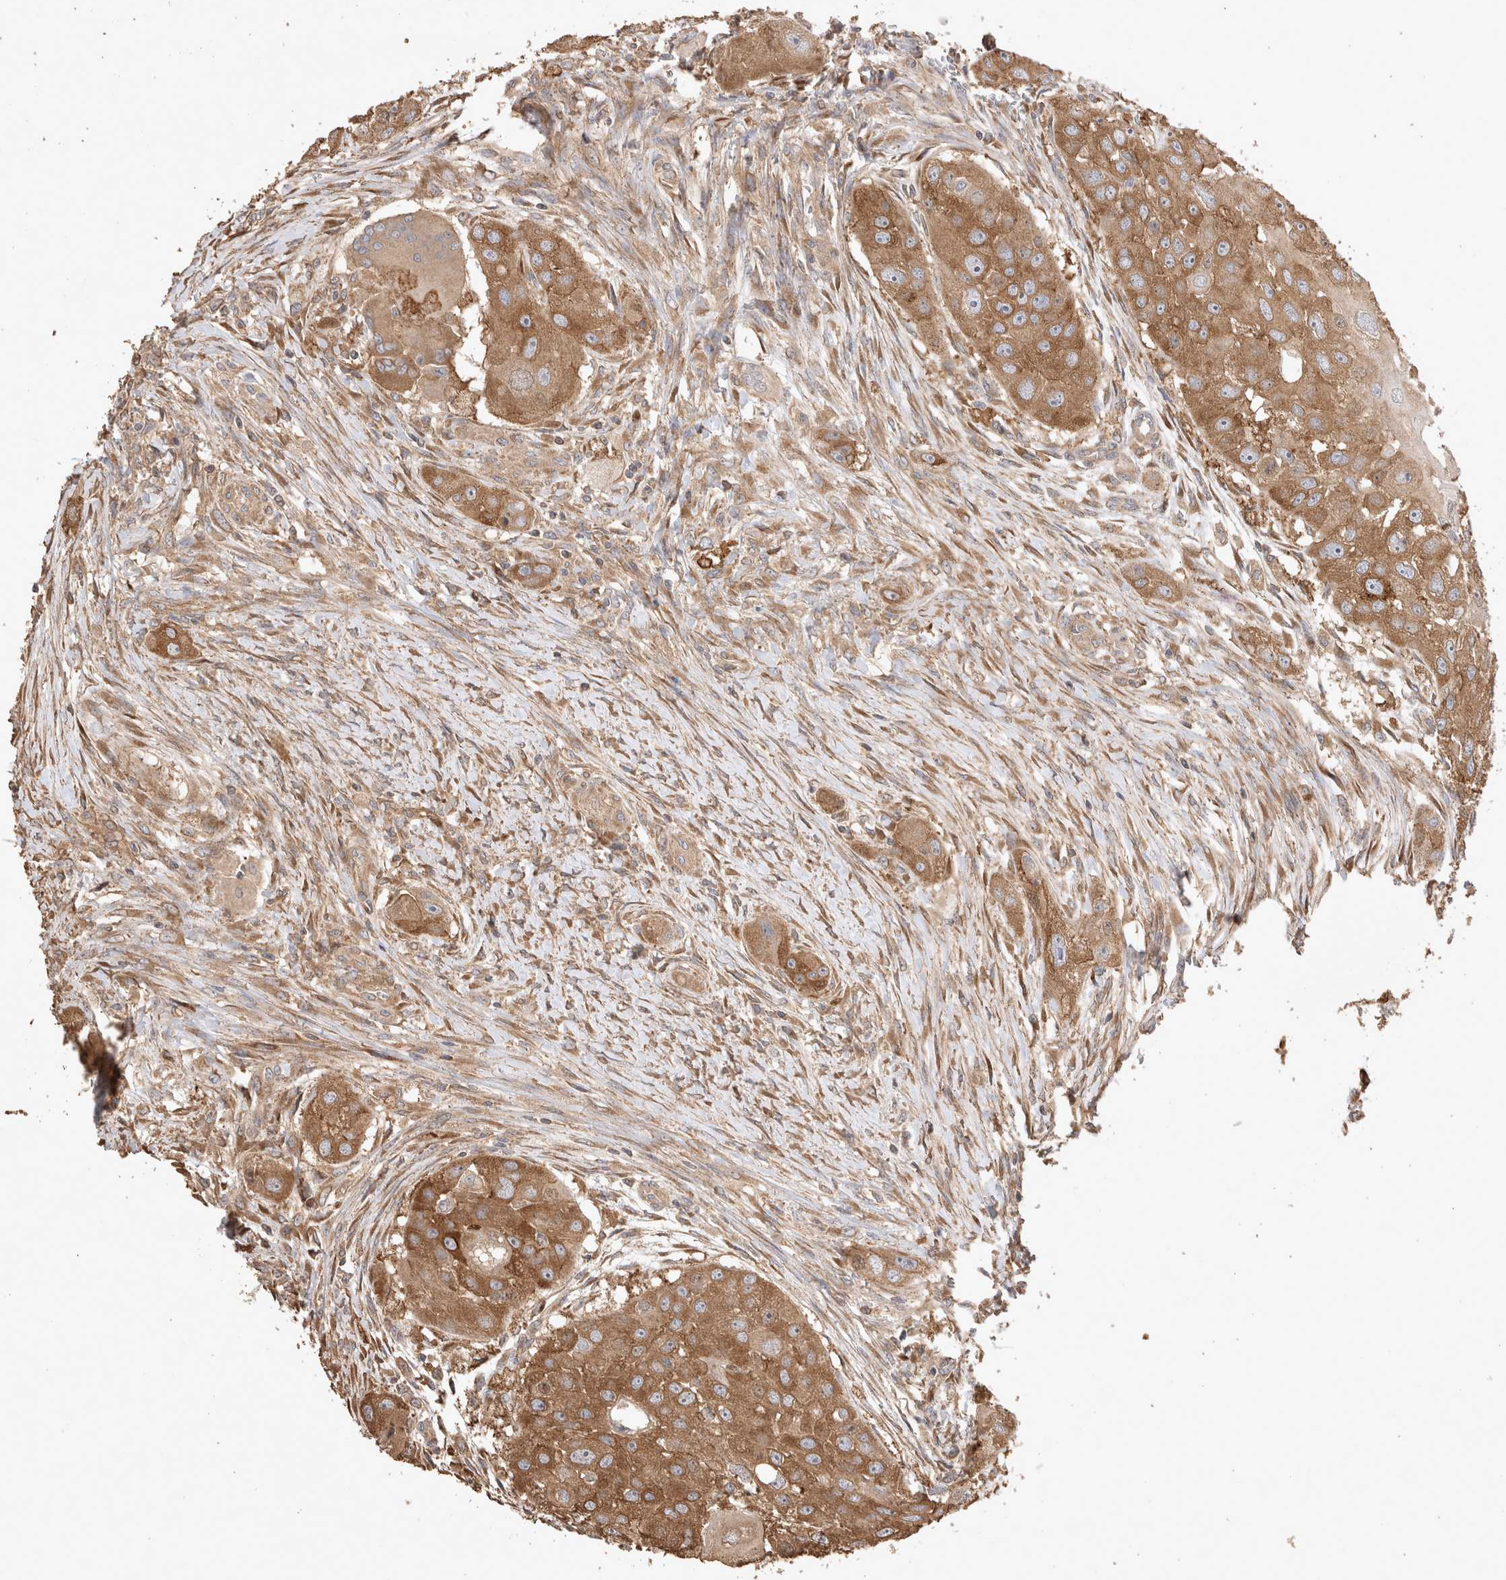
{"staining": {"intensity": "moderate", "quantity": ">75%", "location": "cytoplasmic/membranous"}, "tissue": "head and neck cancer", "cell_type": "Tumor cells", "image_type": "cancer", "snomed": [{"axis": "morphology", "description": "Normal tissue, NOS"}, {"axis": "morphology", "description": "Squamous cell carcinoma, NOS"}, {"axis": "topography", "description": "Skeletal muscle"}, {"axis": "topography", "description": "Head-Neck"}], "caption": "Immunohistochemical staining of human head and neck cancer (squamous cell carcinoma) shows medium levels of moderate cytoplasmic/membranous staining in about >75% of tumor cells.", "gene": "SNX31", "patient": {"sex": "male", "age": 51}}